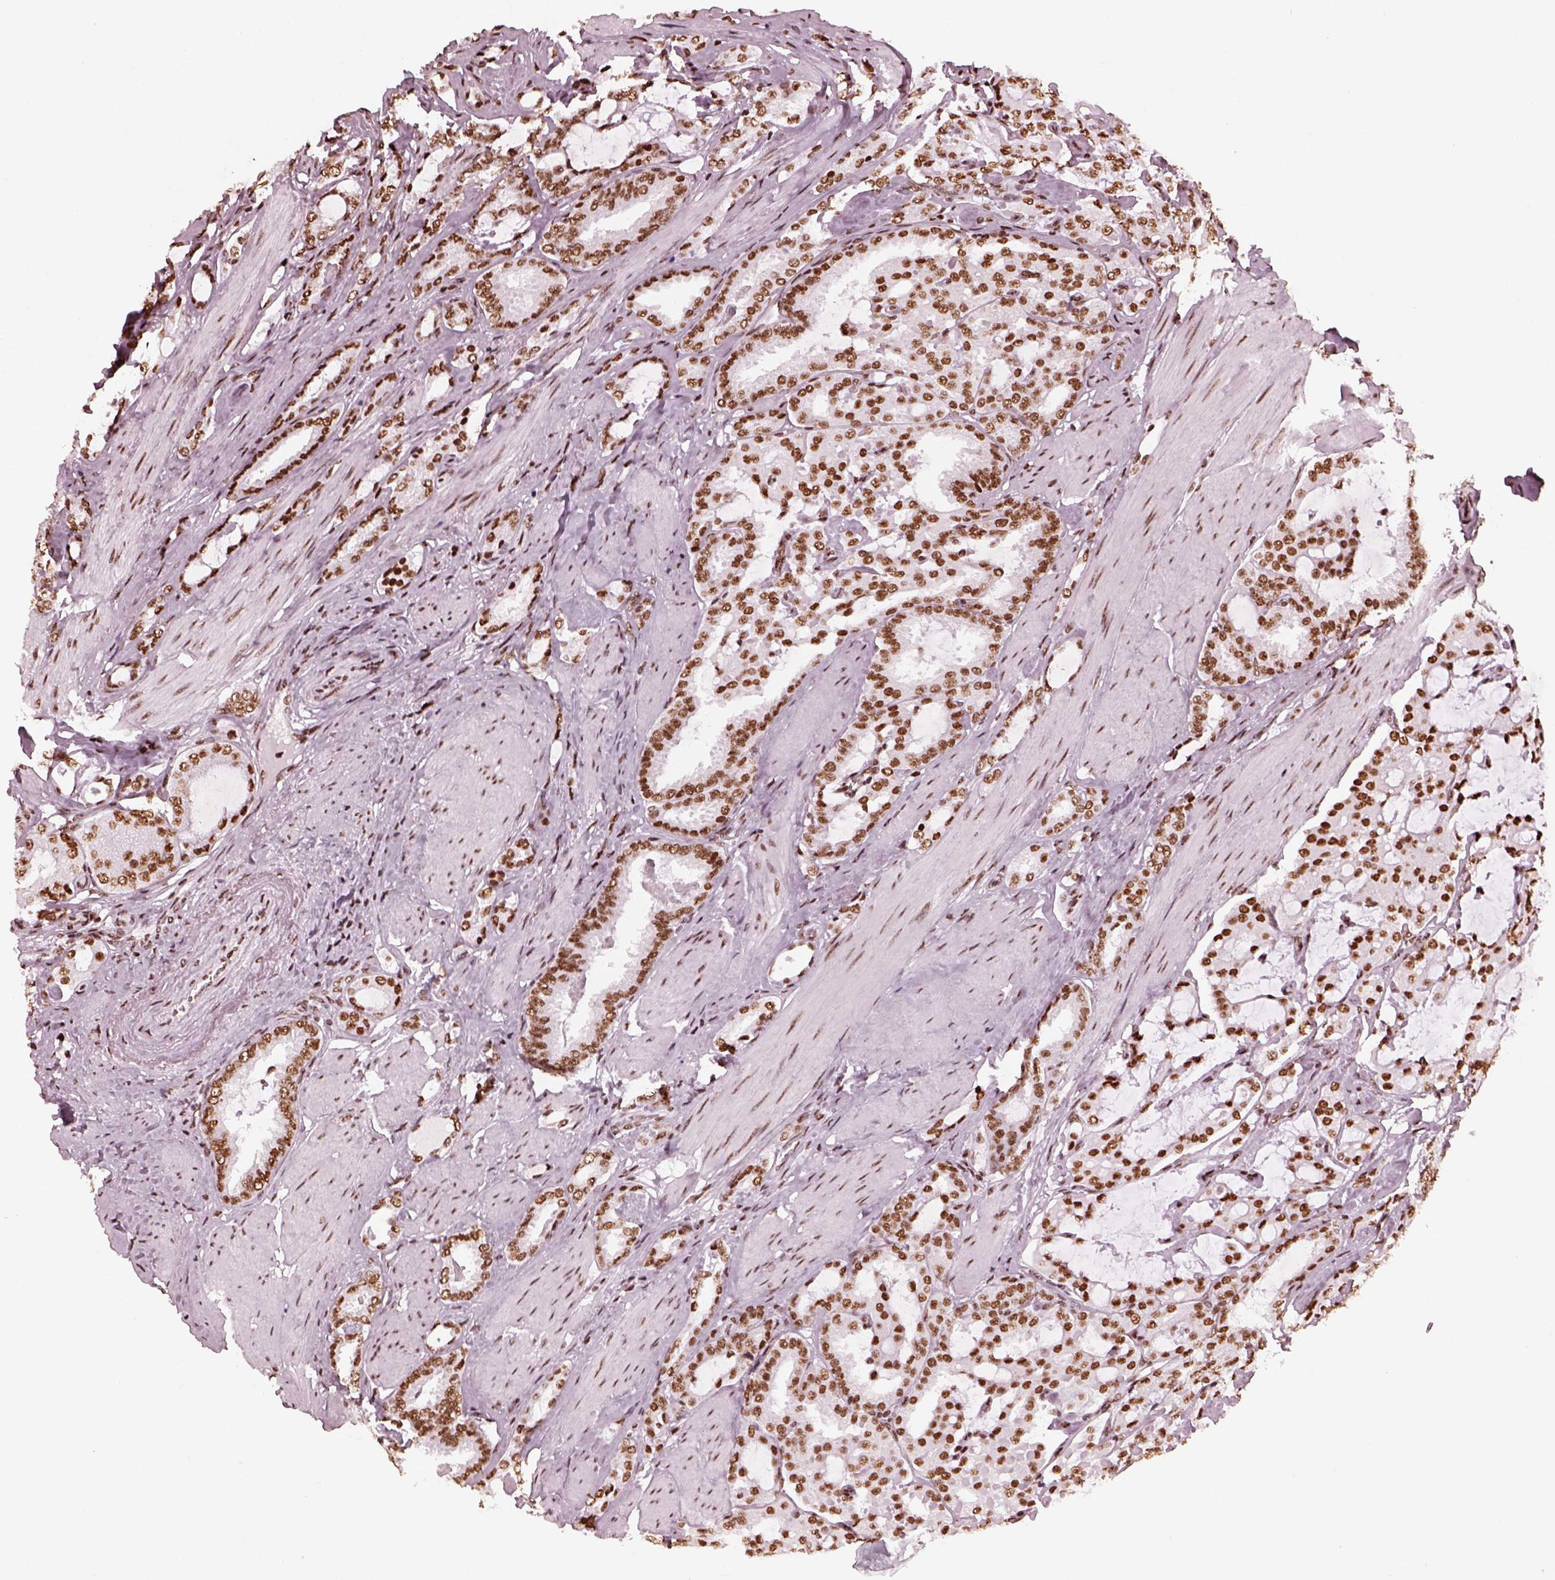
{"staining": {"intensity": "moderate", "quantity": ">75%", "location": "nuclear"}, "tissue": "prostate cancer", "cell_type": "Tumor cells", "image_type": "cancer", "snomed": [{"axis": "morphology", "description": "Adenocarcinoma, High grade"}, {"axis": "topography", "description": "Prostate"}], "caption": "About >75% of tumor cells in human prostate cancer show moderate nuclear protein expression as visualized by brown immunohistochemical staining.", "gene": "CBFA2T3", "patient": {"sex": "male", "age": 63}}